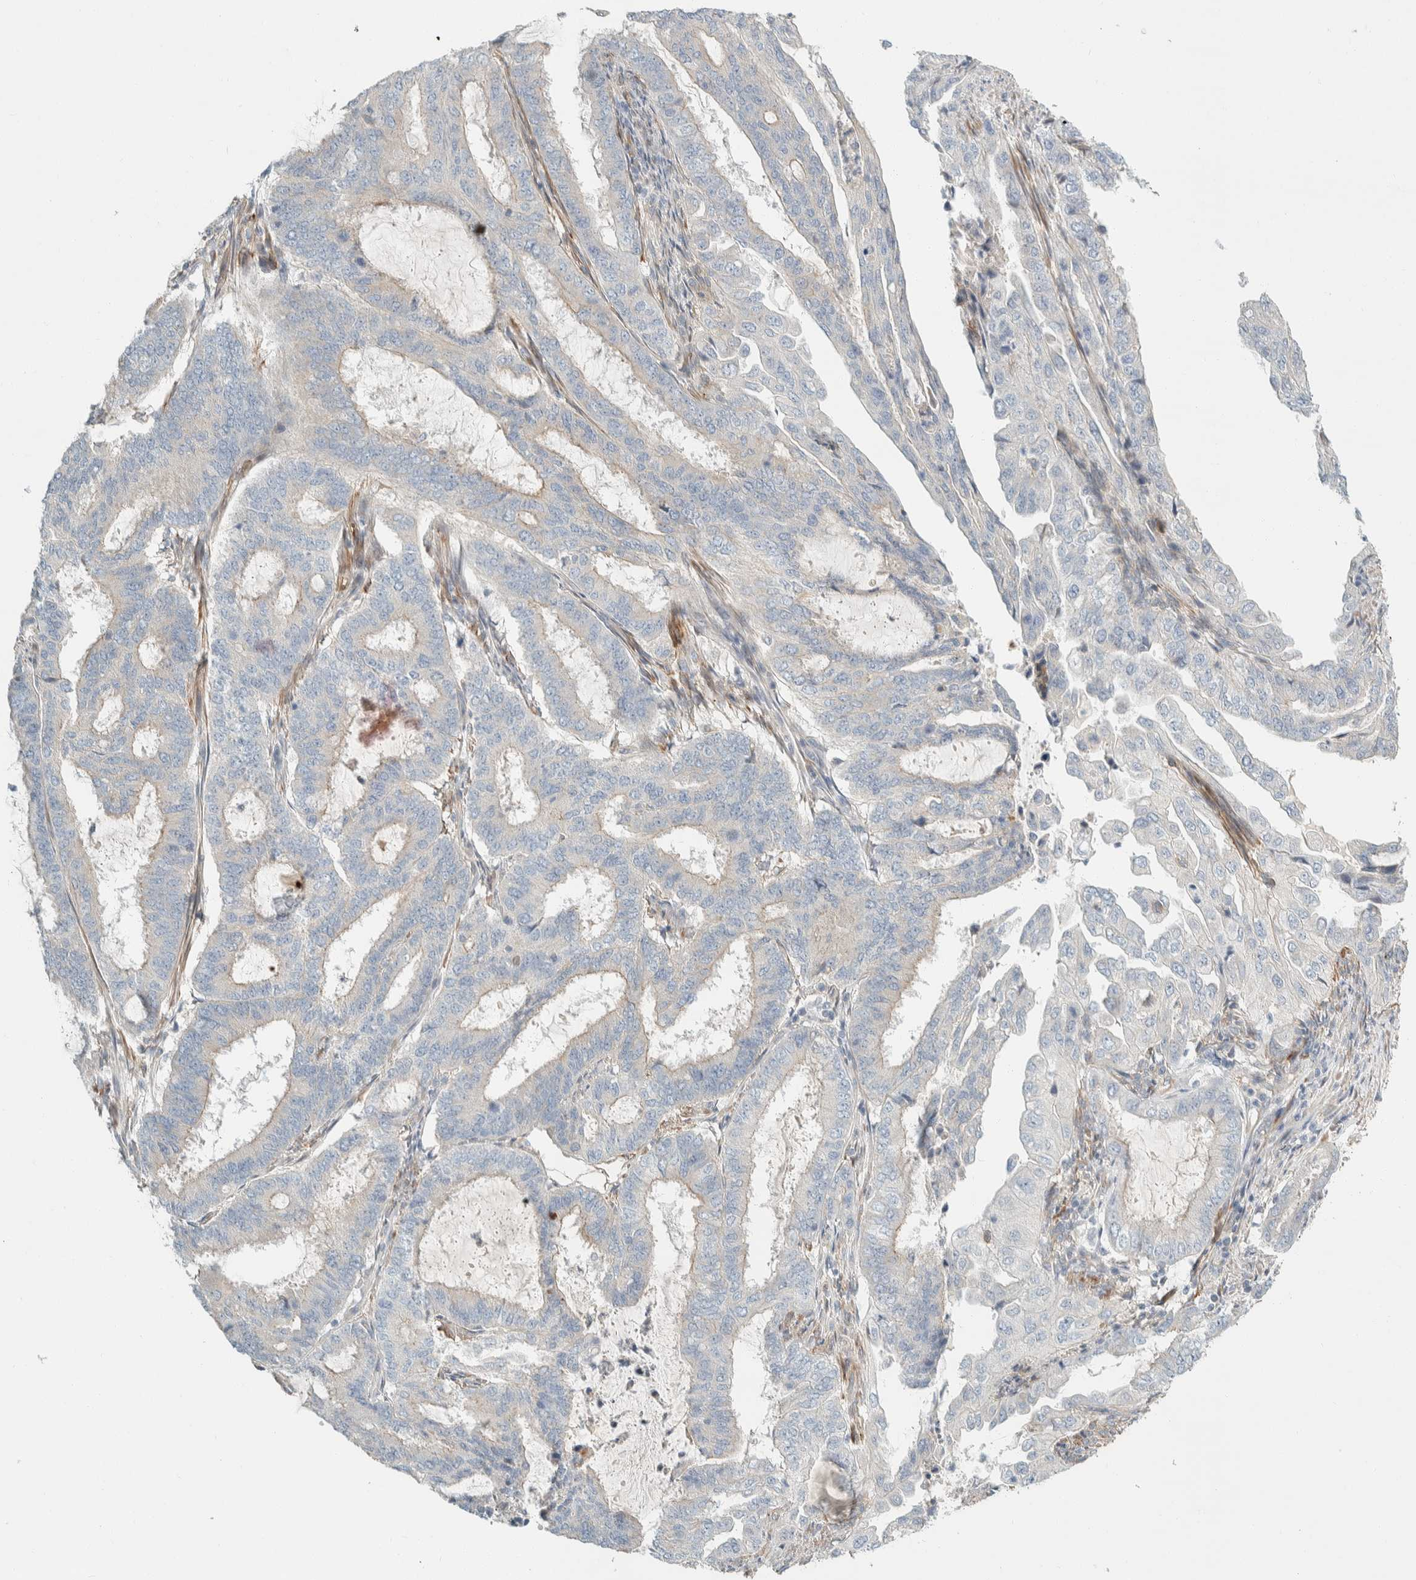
{"staining": {"intensity": "negative", "quantity": "none", "location": "none"}, "tissue": "endometrial cancer", "cell_type": "Tumor cells", "image_type": "cancer", "snomed": [{"axis": "morphology", "description": "Adenocarcinoma, NOS"}, {"axis": "topography", "description": "Endometrium"}], "caption": "Tumor cells show no significant staining in adenocarcinoma (endometrial).", "gene": "CDR2", "patient": {"sex": "female", "age": 51}}